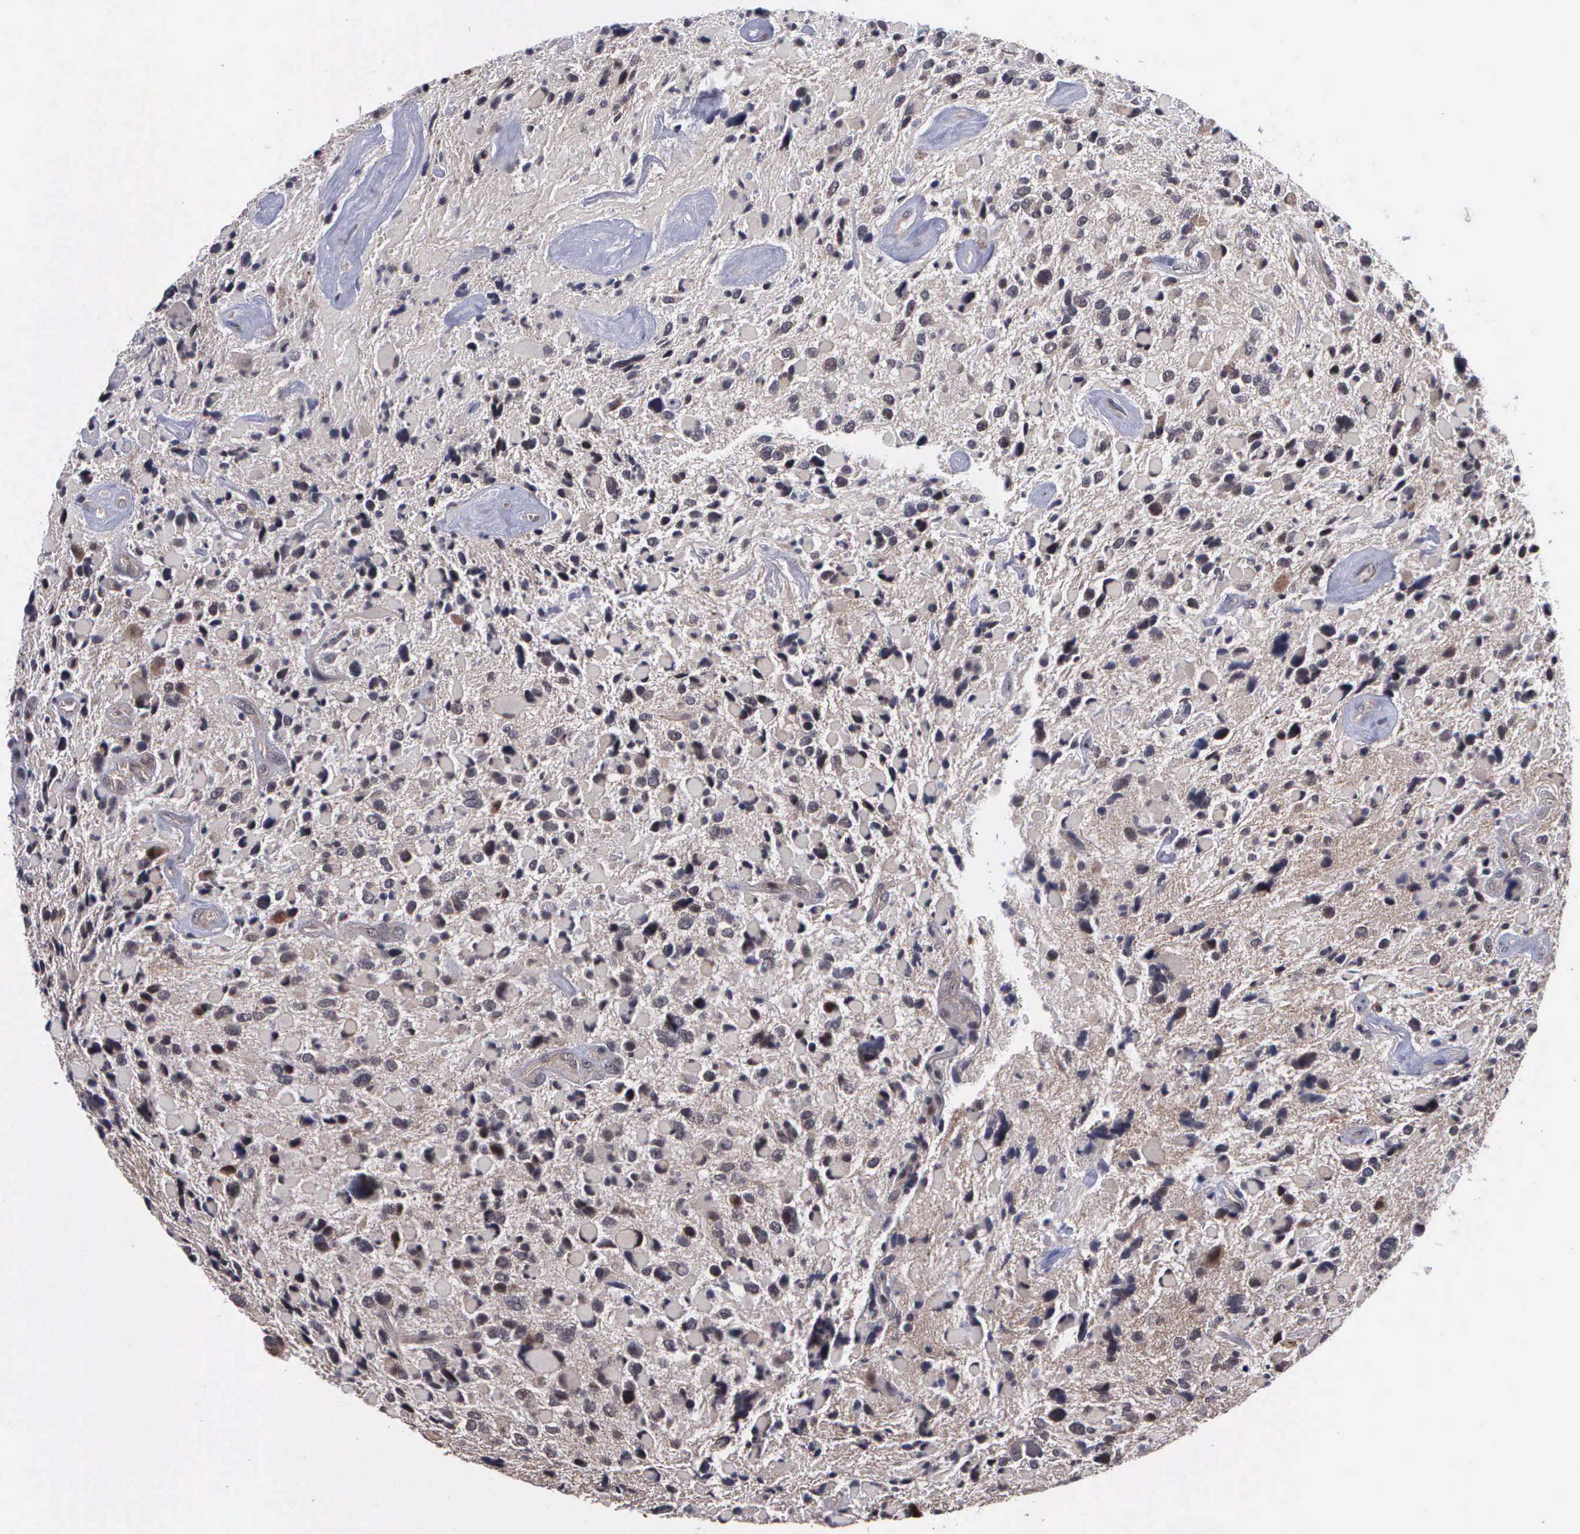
{"staining": {"intensity": "negative", "quantity": "none", "location": "none"}, "tissue": "glioma", "cell_type": "Tumor cells", "image_type": "cancer", "snomed": [{"axis": "morphology", "description": "Glioma, malignant, High grade"}, {"axis": "topography", "description": "Brain"}], "caption": "Histopathology image shows no protein staining in tumor cells of high-grade glioma (malignant) tissue.", "gene": "MAP3K9", "patient": {"sex": "female", "age": 37}}